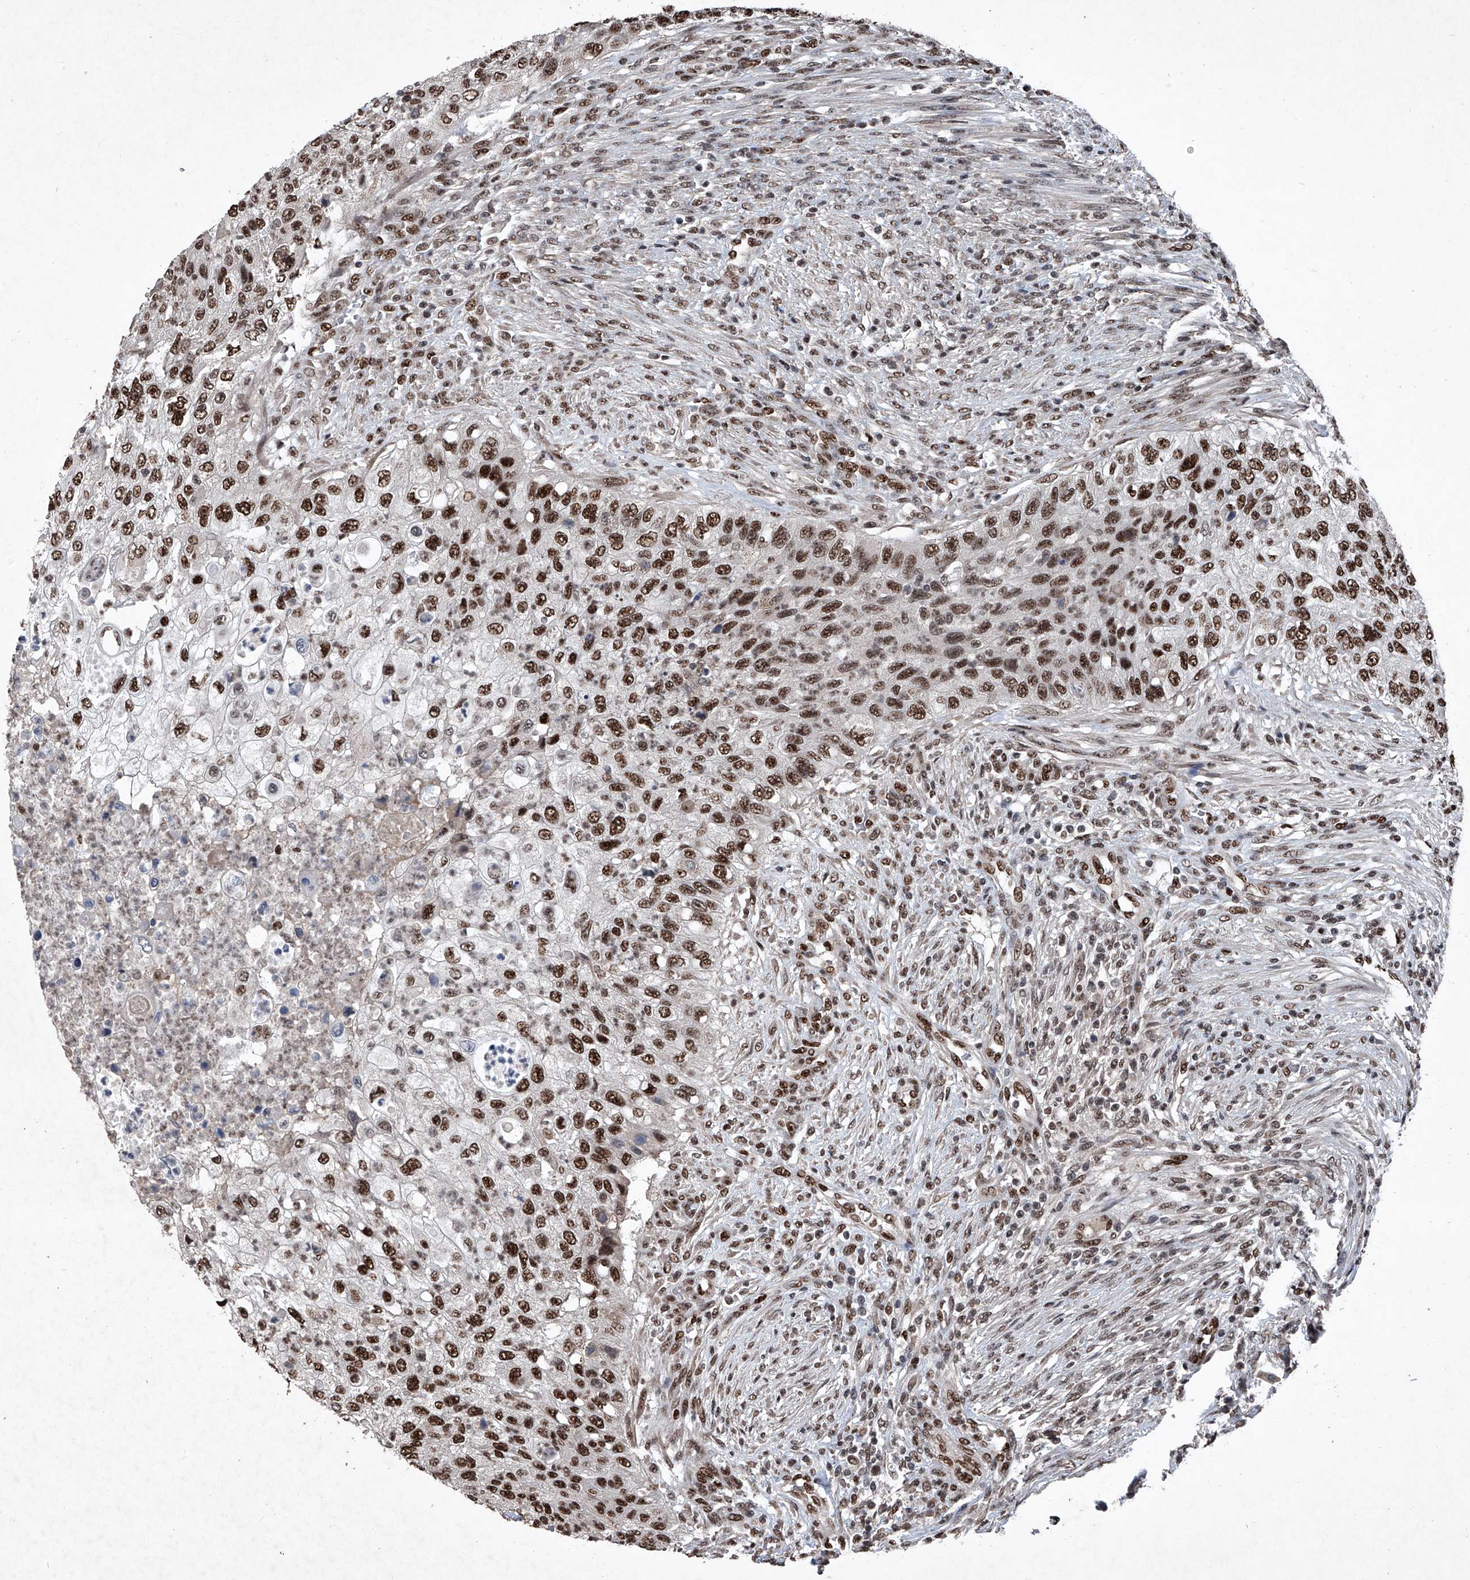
{"staining": {"intensity": "strong", "quantity": ">75%", "location": "nuclear"}, "tissue": "urothelial cancer", "cell_type": "Tumor cells", "image_type": "cancer", "snomed": [{"axis": "morphology", "description": "Urothelial carcinoma, High grade"}, {"axis": "topography", "description": "Urinary bladder"}], "caption": "Immunohistochemistry (IHC) histopathology image of human urothelial carcinoma (high-grade) stained for a protein (brown), which reveals high levels of strong nuclear staining in about >75% of tumor cells.", "gene": "DDX39B", "patient": {"sex": "female", "age": 60}}